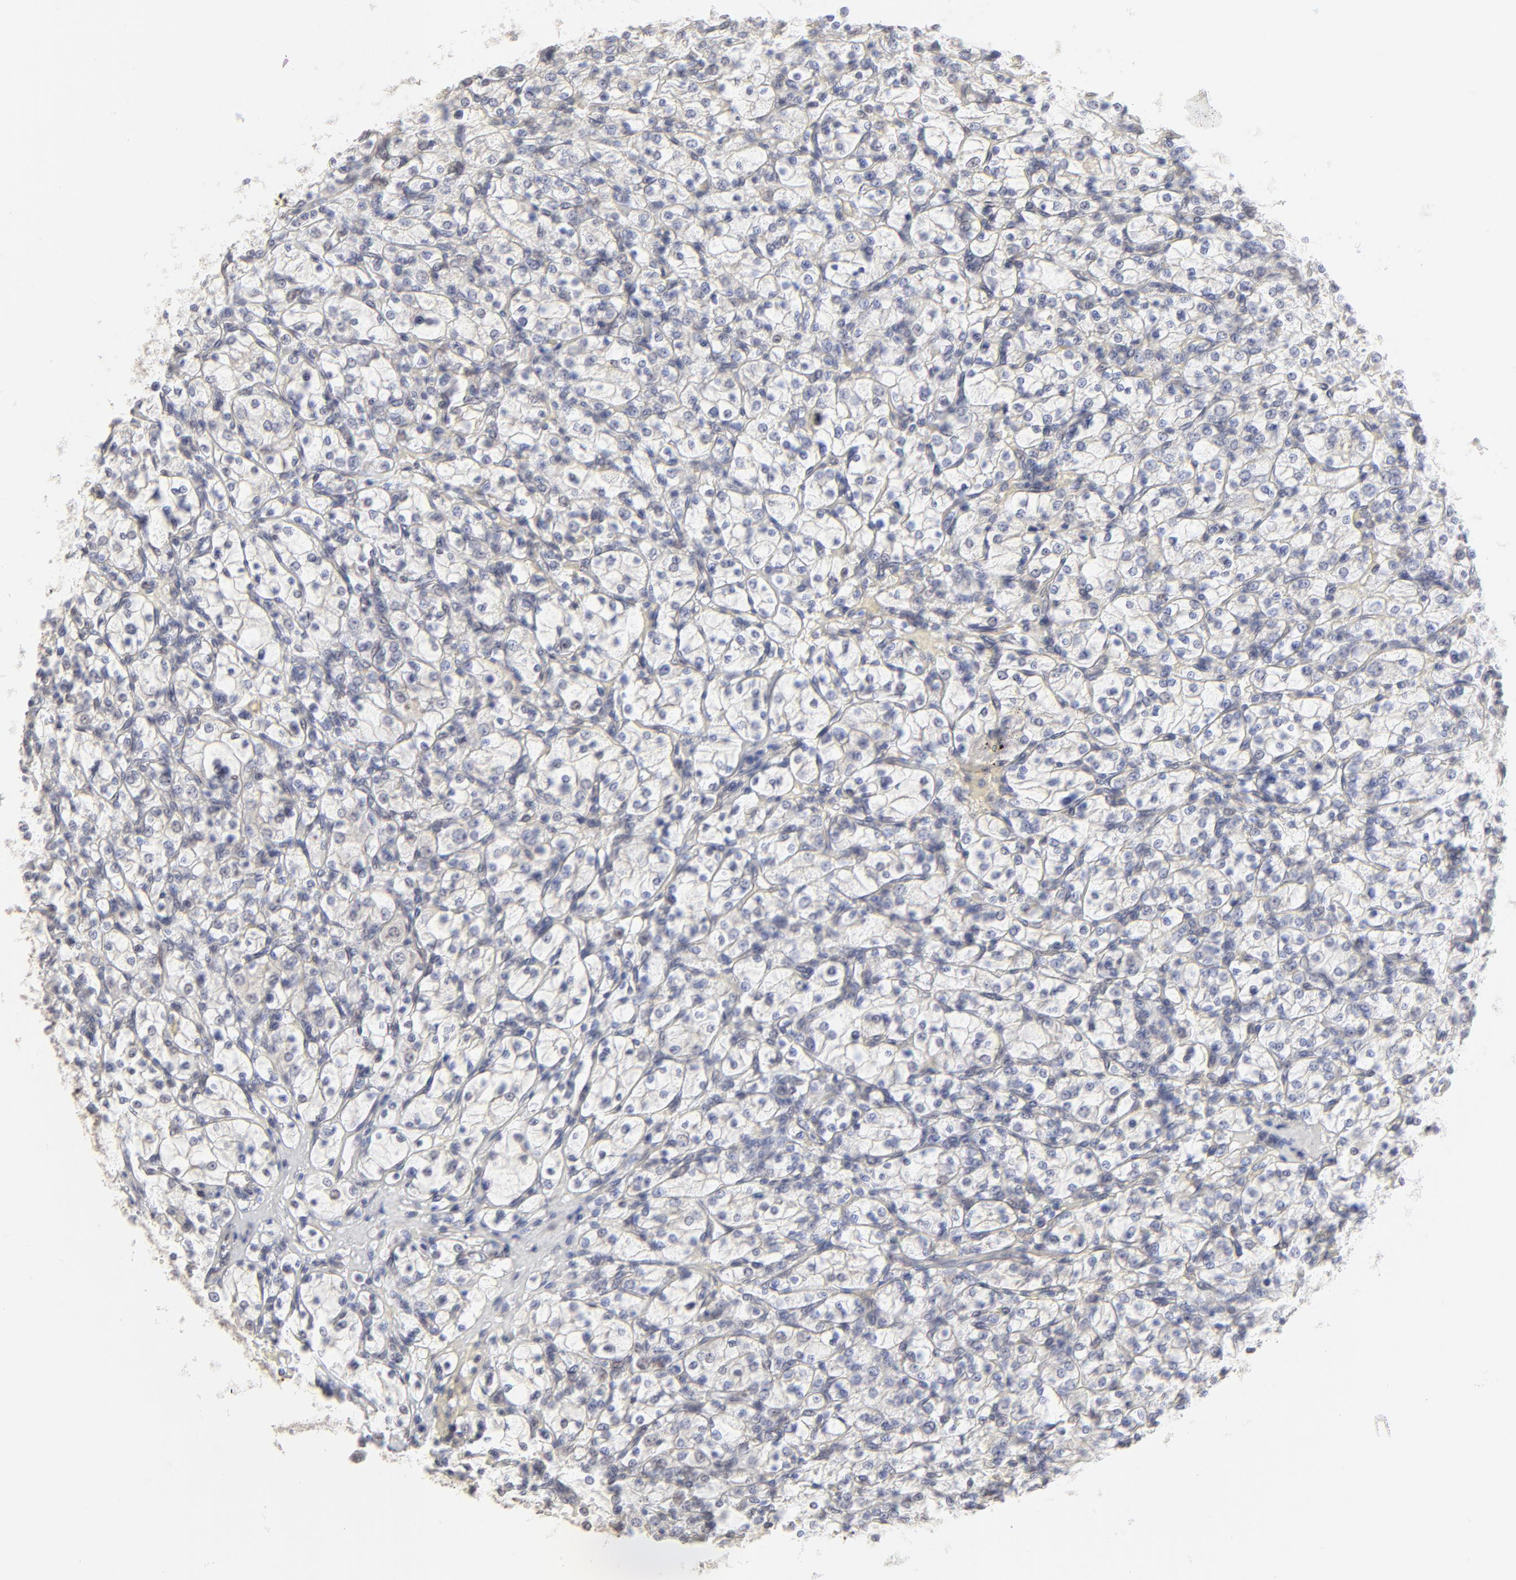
{"staining": {"intensity": "negative", "quantity": "none", "location": "none"}, "tissue": "renal cancer", "cell_type": "Tumor cells", "image_type": "cancer", "snomed": [{"axis": "morphology", "description": "Adenocarcinoma, NOS"}, {"axis": "topography", "description": "Kidney"}], "caption": "Immunohistochemical staining of renal cancer exhibits no significant positivity in tumor cells.", "gene": "NFIL3", "patient": {"sex": "female", "age": 83}}